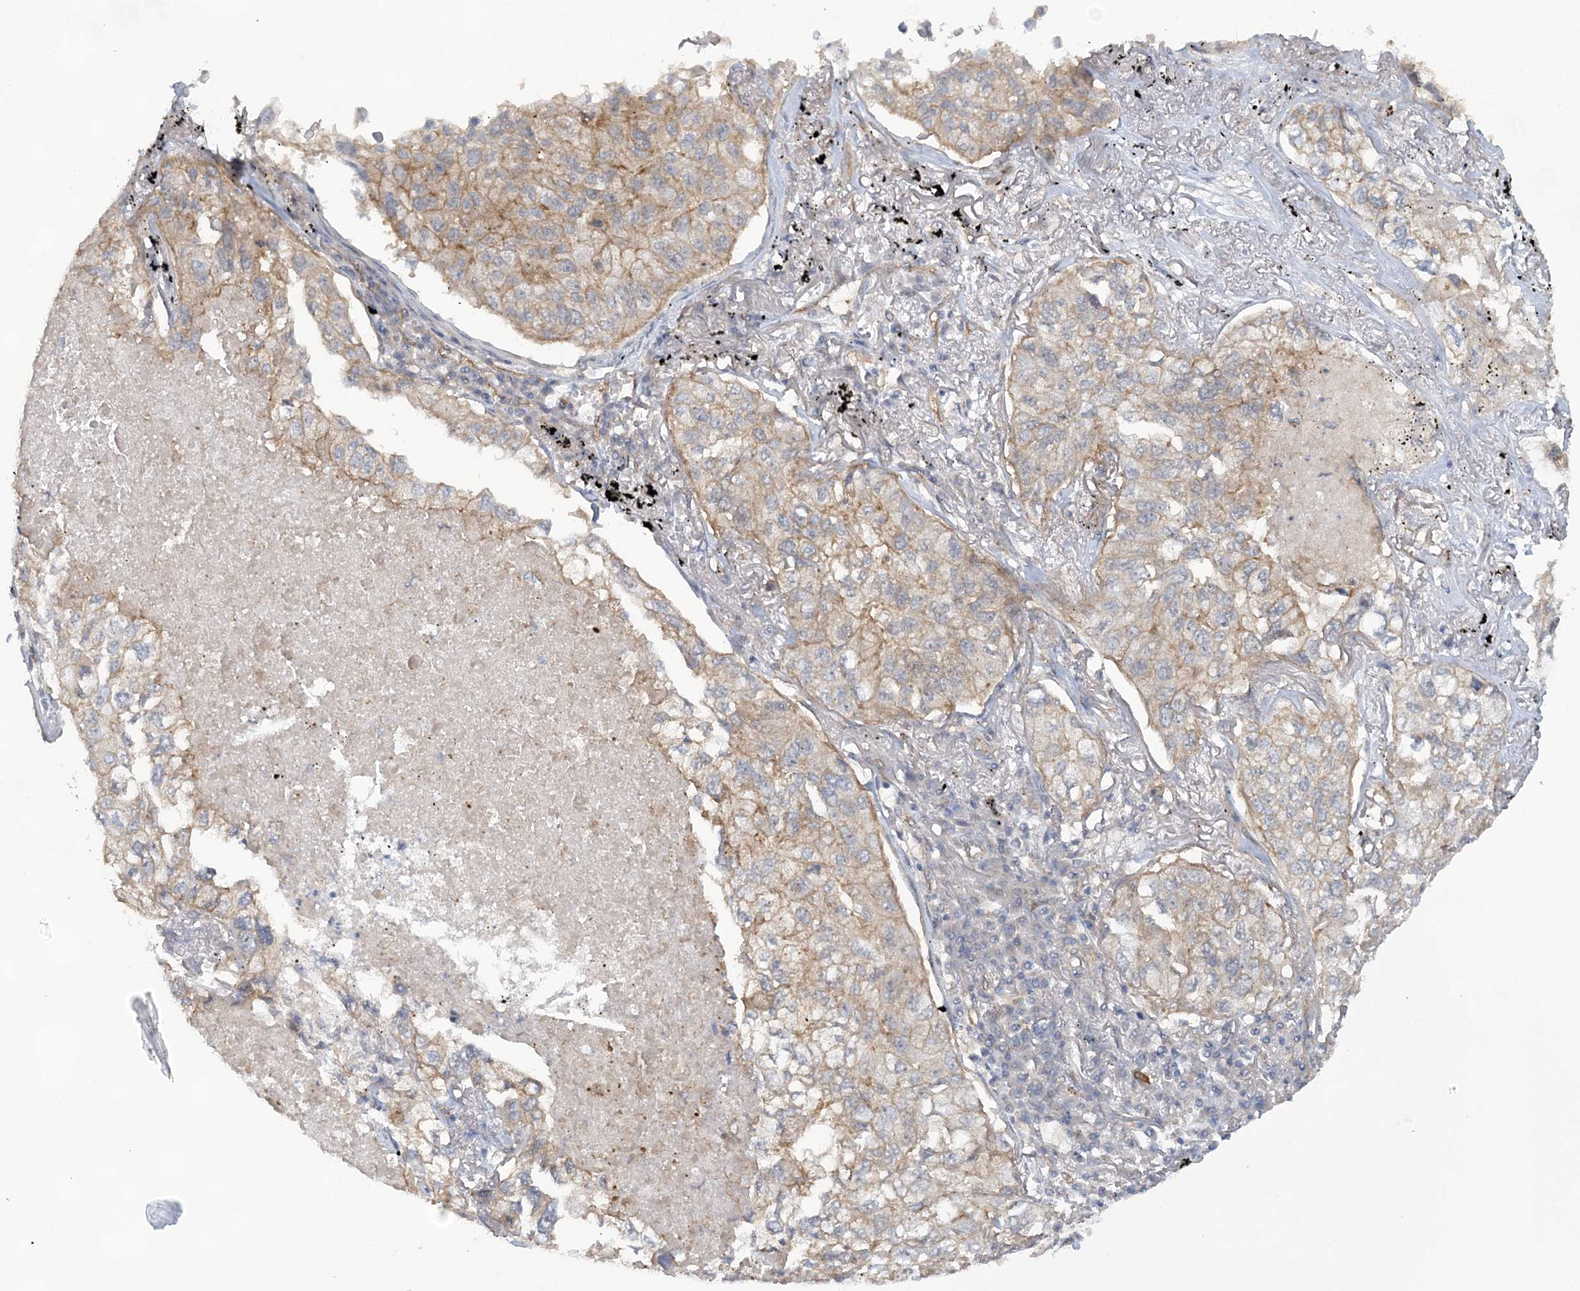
{"staining": {"intensity": "weak", "quantity": "<25%", "location": "cytoplasmic/membranous"}, "tissue": "lung cancer", "cell_type": "Tumor cells", "image_type": "cancer", "snomed": [{"axis": "morphology", "description": "Adenocarcinoma, NOS"}, {"axis": "topography", "description": "Lung"}], "caption": "The IHC micrograph has no significant staining in tumor cells of lung cancer (adenocarcinoma) tissue. Brightfield microscopy of IHC stained with DAB (3,3'-diaminobenzidine) (brown) and hematoxylin (blue), captured at high magnification.", "gene": "RAI14", "patient": {"sex": "male", "age": 65}}